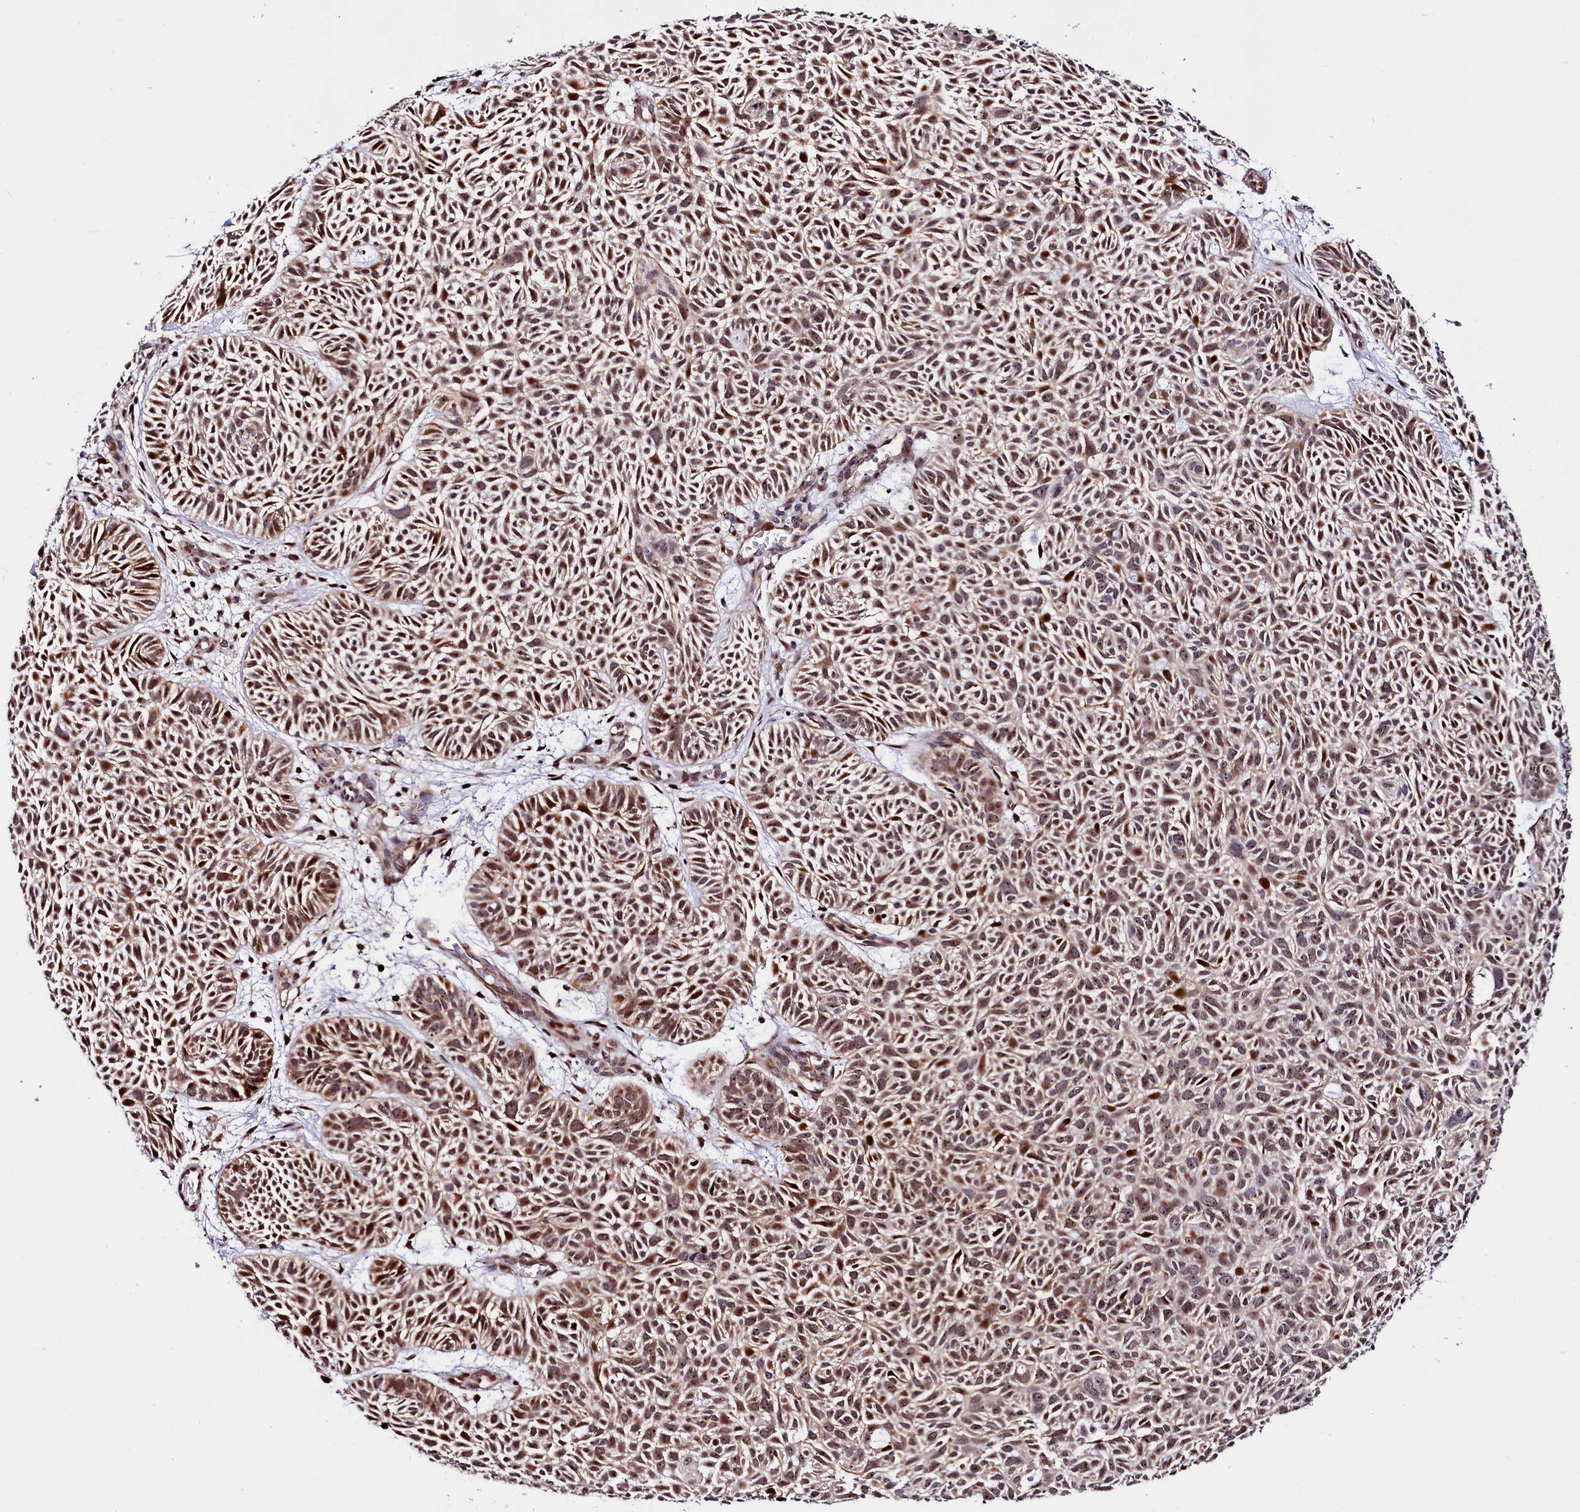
{"staining": {"intensity": "moderate", "quantity": ">75%", "location": "cytoplasmic/membranous,nuclear"}, "tissue": "skin cancer", "cell_type": "Tumor cells", "image_type": "cancer", "snomed": [{"axis": "morphology", "description": "Basal cell carcinoma"}, {"axis": "topography", "description": "Skin"}], "caption": "Basal cell carcinoma (skin) stained with a protein marker reveals moderate staining in tumor cells.", "gene": "TRMT112", "patient": {"sex": "male", "age": 69}}